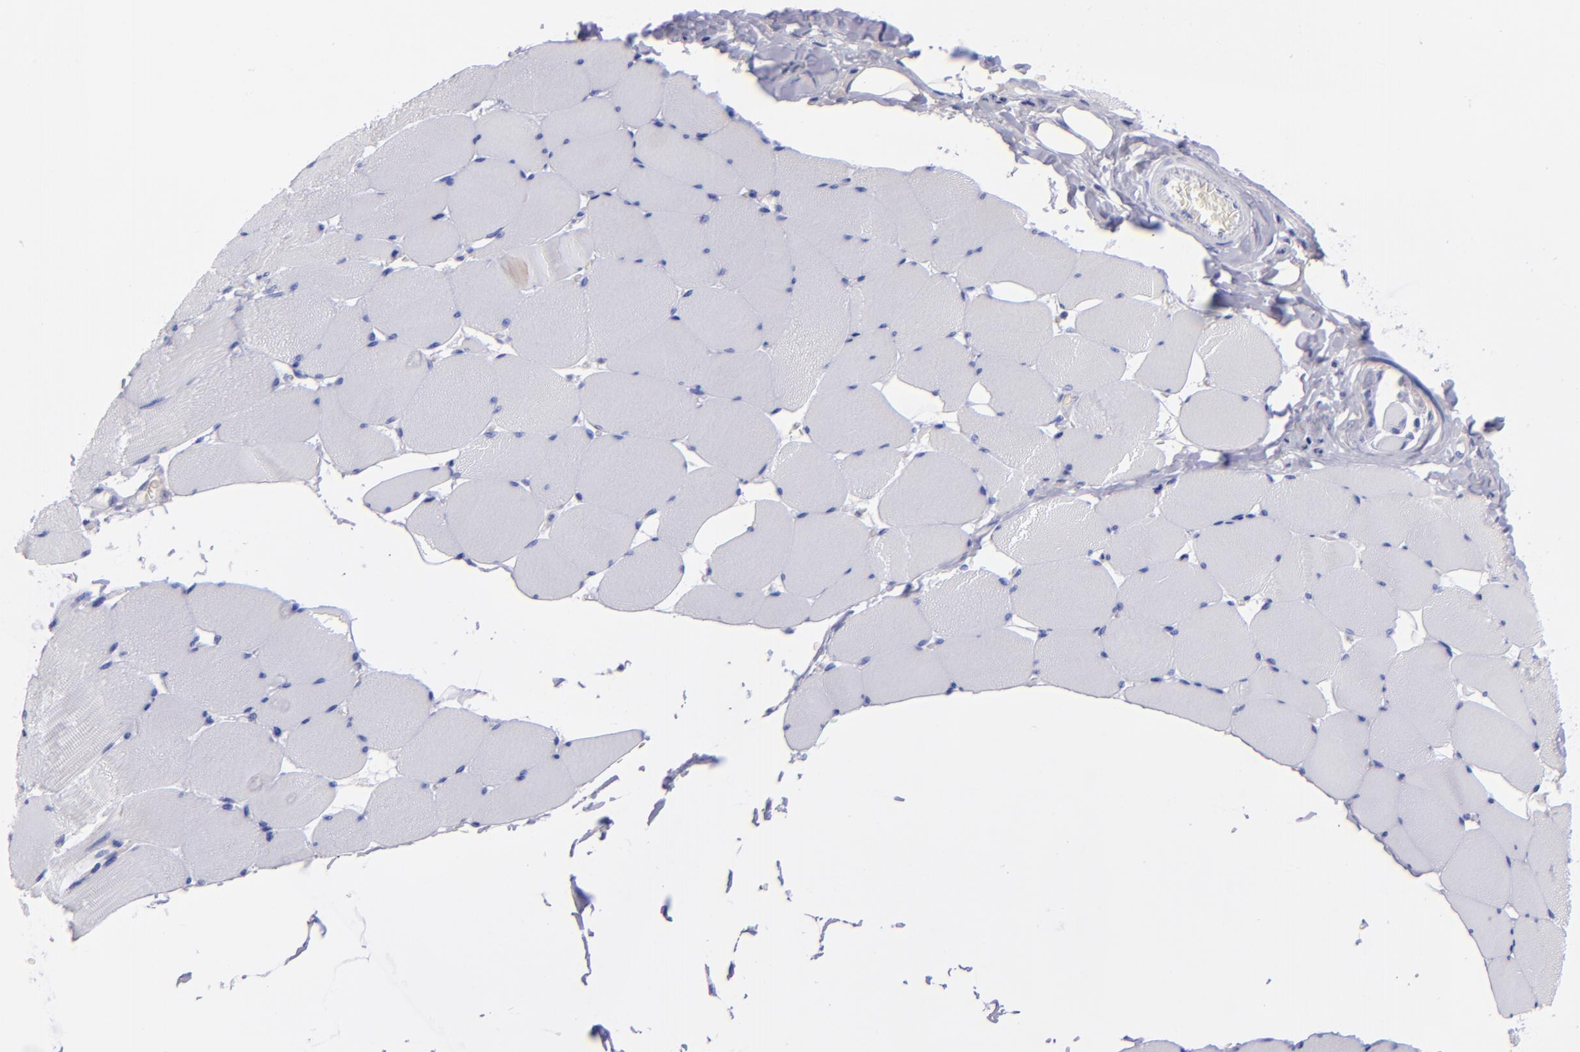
{"staining": {"intensity": "negative", "quantity": "none", "location": "none"}, "tissue": "skeletal muscle", "cell_type": "Myocytes", "image_type": "normal", "snomed": [{"axis": "morphology", "description": "Normal tissue, NOS"}, {"axis": "topography", "description": "Skeletal muscle"}], "caption": "Immunohistochemistry (IHC) of benign skeletal muscle shows no expression in myocytes.", "gene": "CD37", "patient": {"sex": "male", "age": 62}}